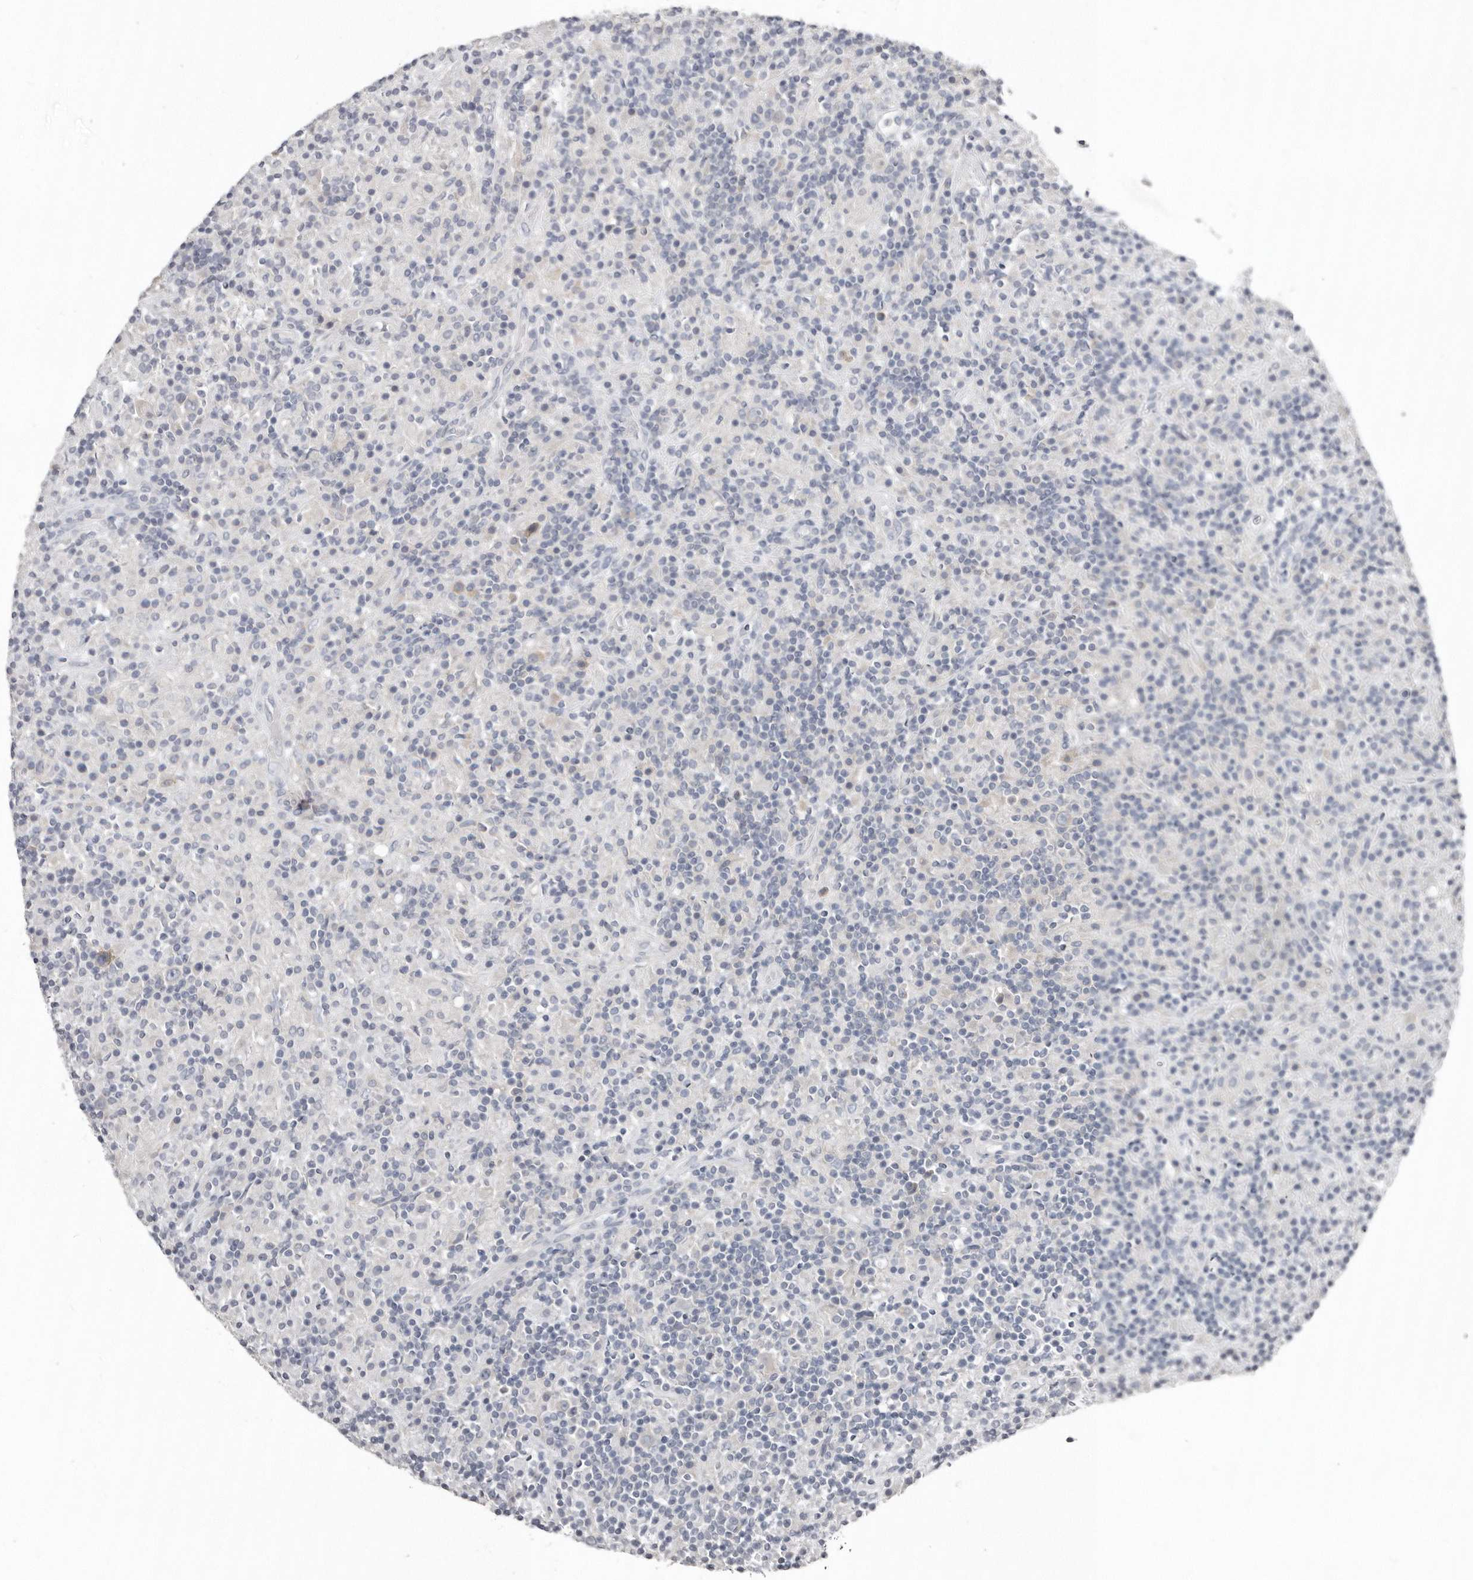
{"staining": {"intensity": "negative", "quantity": "none", "location": "none"}, "tissue": "lymphoma", "cell_type": "Tumor cells", "image_type": "cancer", "snomed": [{"axis": "morphology", "description": "Hodgkin's disease, NOS"}, {"axis": "topography", "description": "Lymph node"}], "caption": "A high-resolution micrograph shows immunohistochemistry (IHC) staining of lymphoma, which shows no significant expression in tumor cells.", "gene": "AKNAD1", "patient": {"sex": "male", "age": 70}}